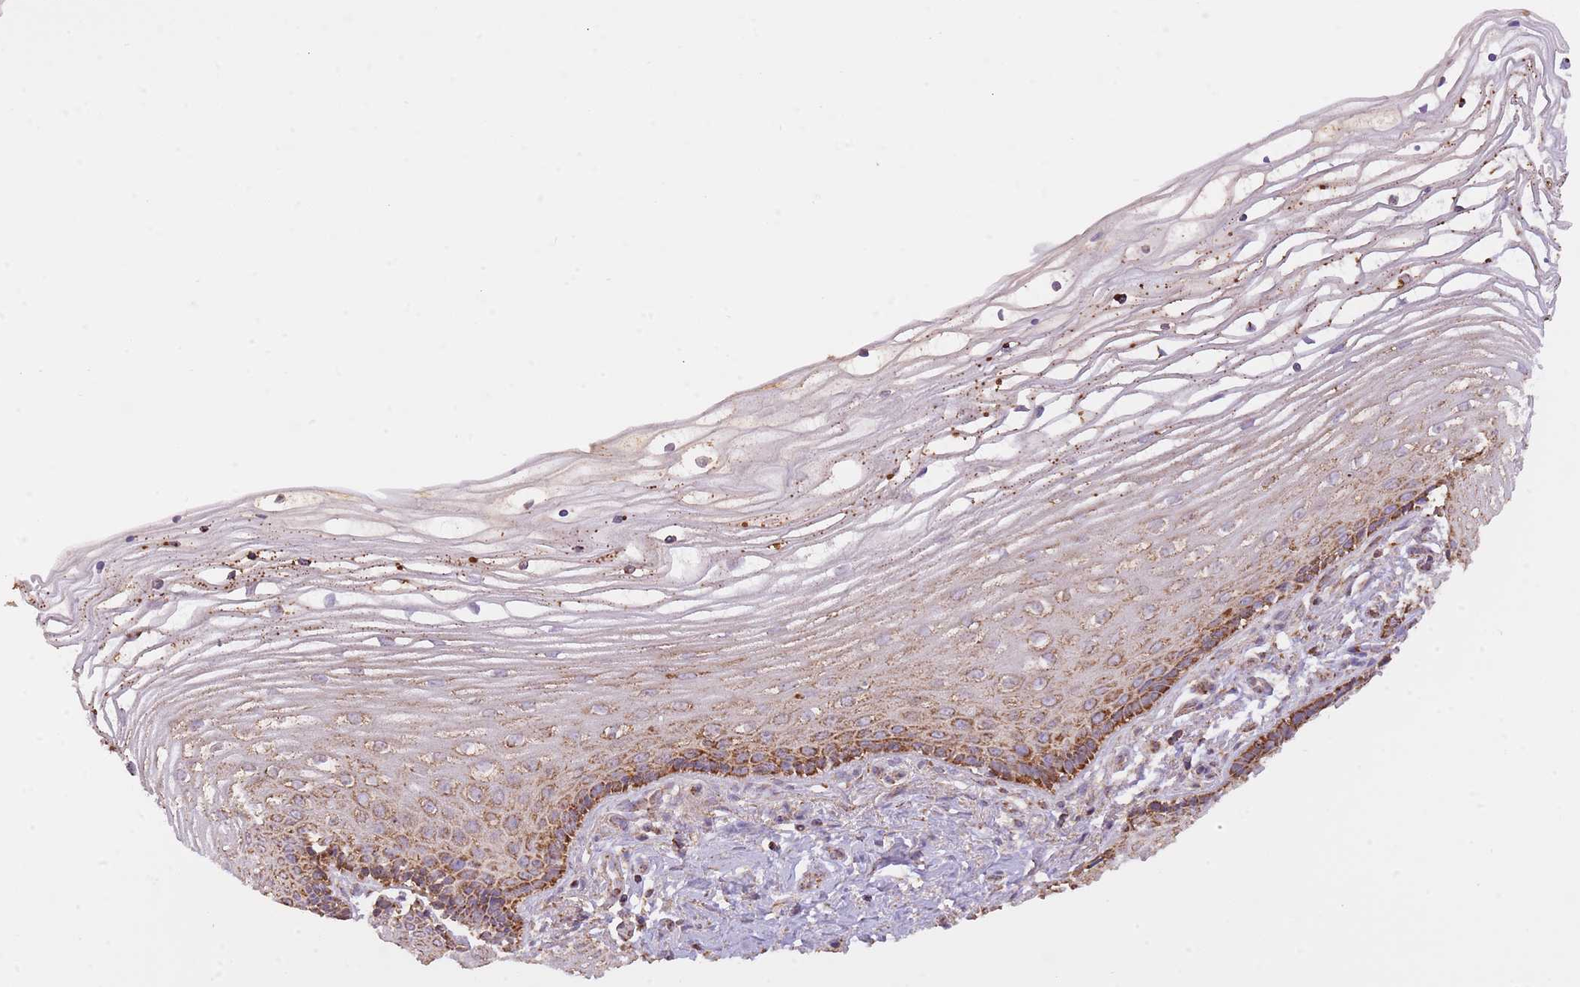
{"staining": {"intensity": "moderate", "quantity": ">75%", "location": "cytoplasmic/membranous"}, "tissue": "cervix", "cell_type": "Glandular cells", "image_type": "normal", "snomed": [{"axis": "morphology", "description": "Normal tissue, NOS"}, {"axis": "topography", "description": "Cervix"}], "caption": "Immunohistochemical staining of normal human cervix exhibits medium levels of moderate cytoplasmic/membranous expression in about >75% of glandular cells.", "gene": "PREP", "patient": {"sex": "female", "age": 47}}